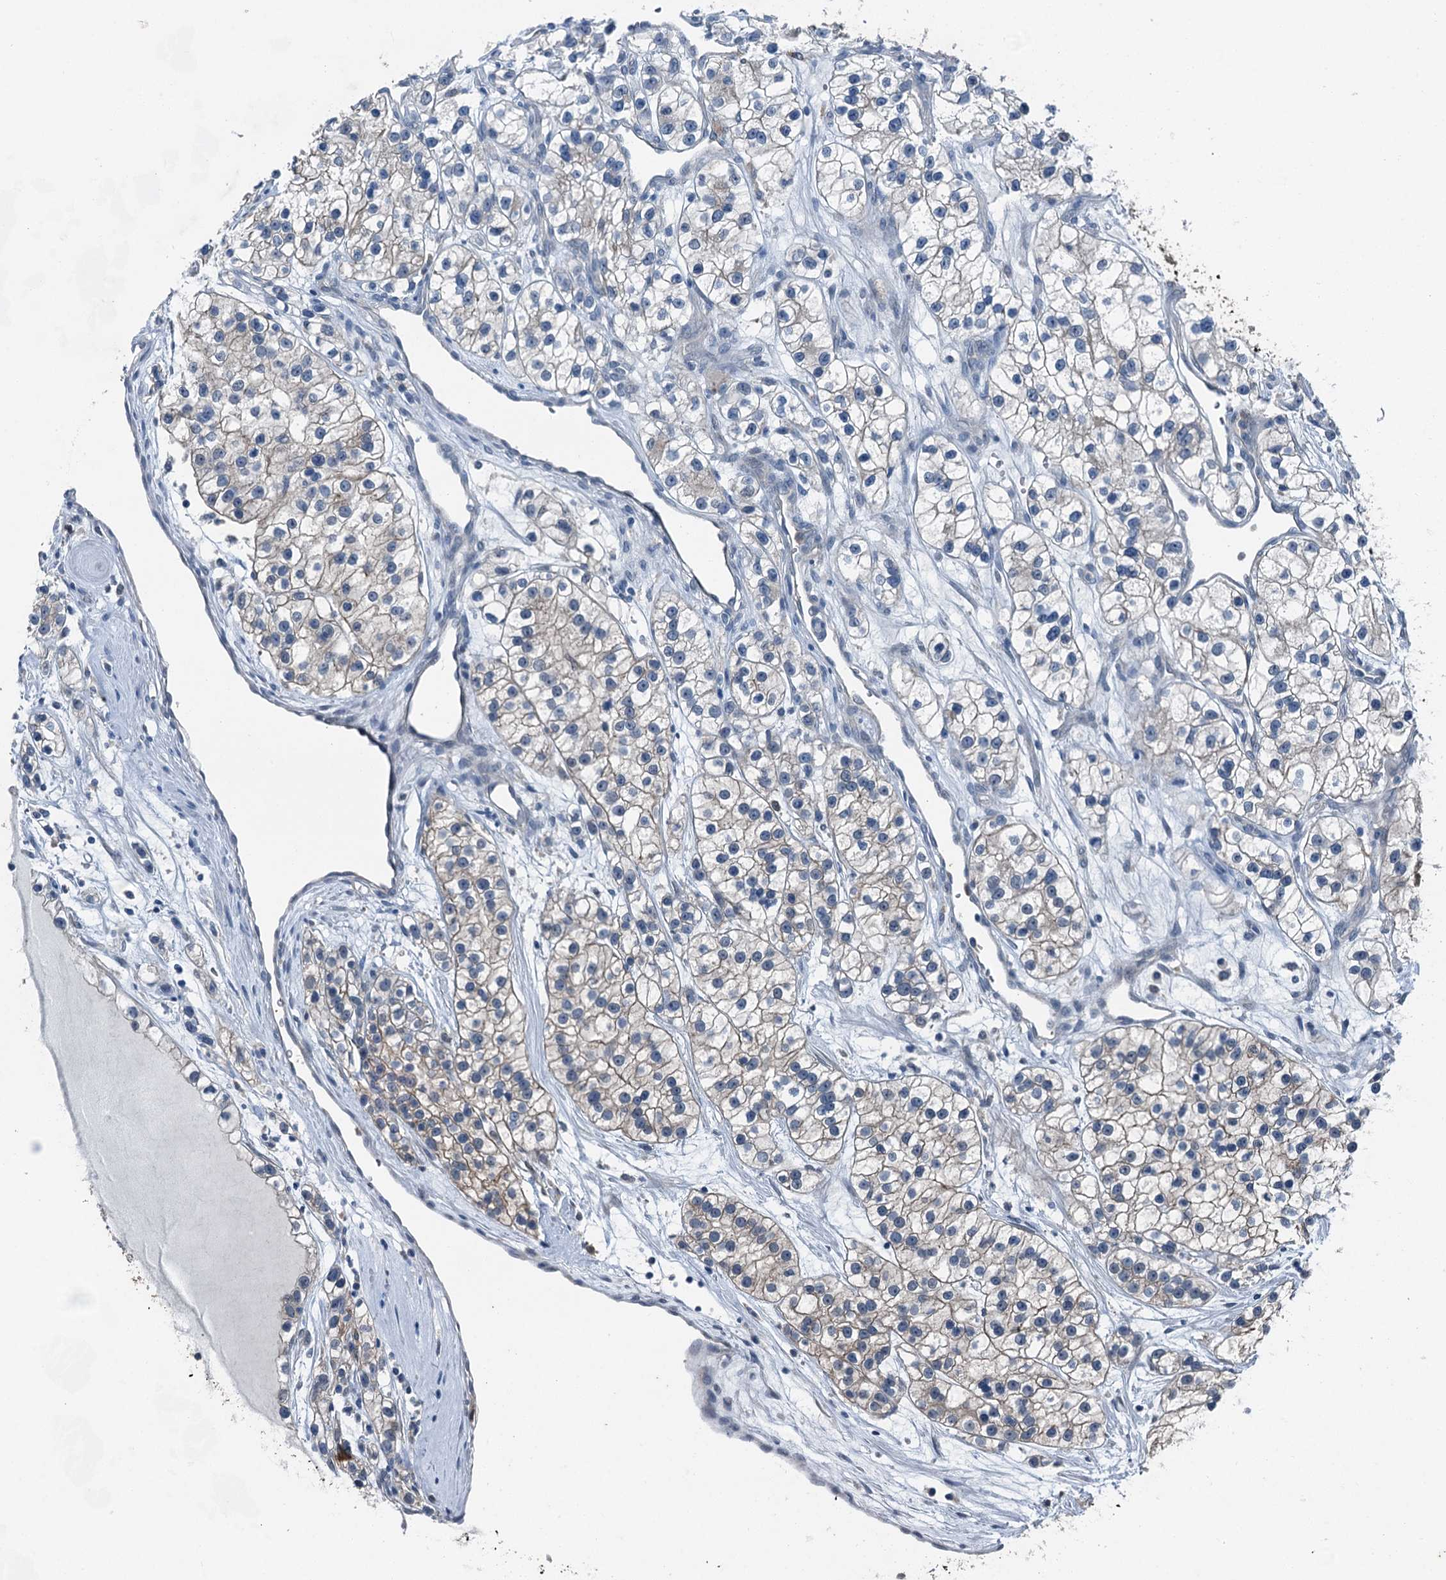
{"staining": {"intensity": "weak", "quantity": "<25%", "location": "cytoplasmic/membranous"}, "tissue": "renal cancer", "cell_type": "Tumor cells", "image_type": "cancer", "snomed": [{"axis": "morphology", "description": "Adenocarcinoma, NOS"}, {"axis": "topography", "description": "Kidney"}], "caption": "High power microscopy micrograph of an immunohistochemistry (IHC) image of renal cancer (adenocarcinoma), revealing no significant staining in tumor cells.", "gene": "RNH1", "patient": {"sex": "female", "age": 57}}